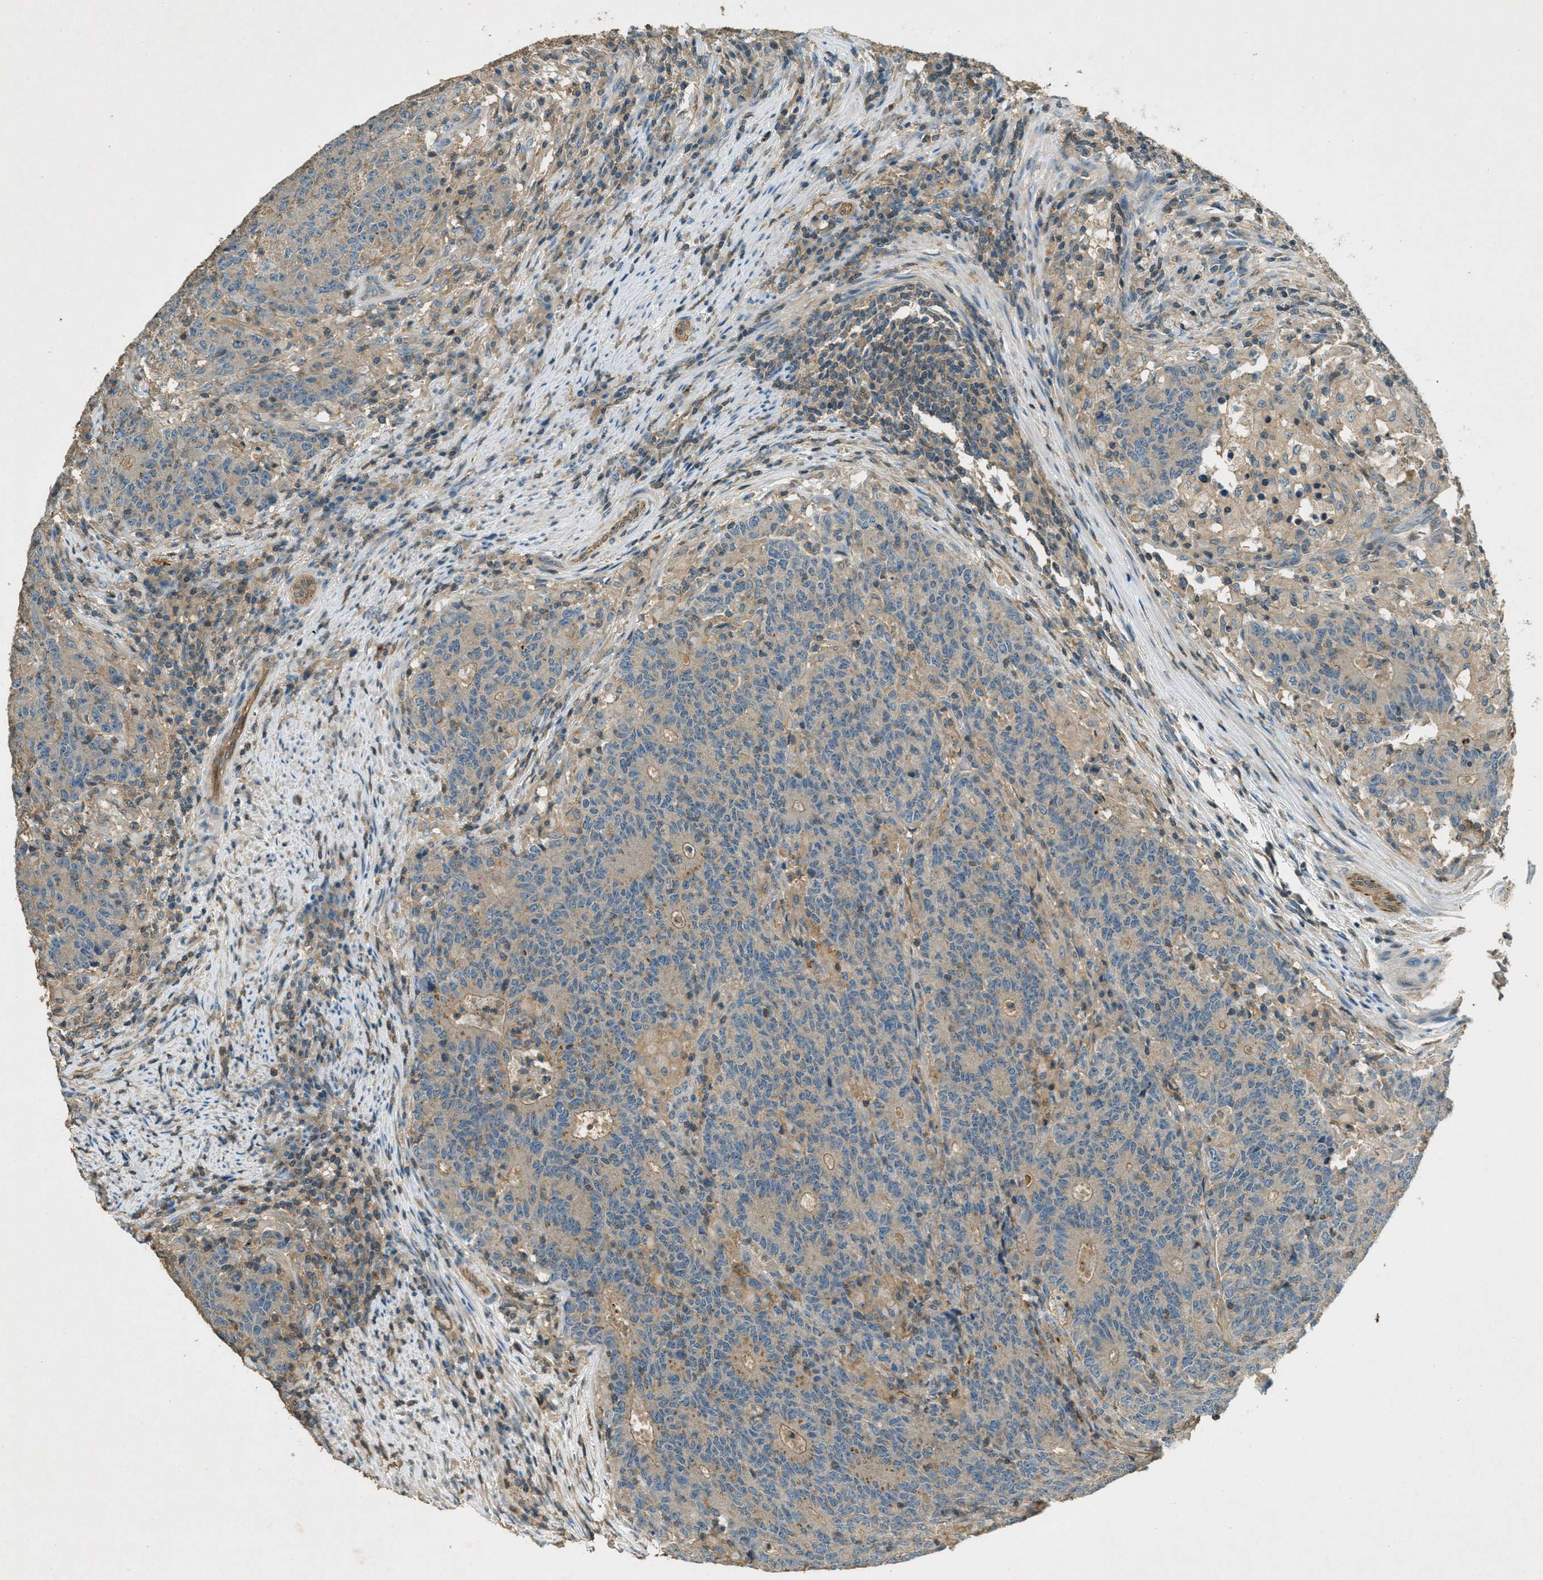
{"staining": {"intensity": "moderate", "quantity": "<25%", "location": "cytoplasmic/membranous"}, "tissue": "colorectal cancer", "cell_type": "Tumor cells", "image_type": "cancer", "snomed": [{"axis": "morphology", "description": "Normal tissue, NOS"}, {"axis": "morphology", "description": "Adenocarcinoma, NOS"}, {"axis": "topography", "description": "Colon"}], "caption": "High-power microscopy captured an immunohistochemistry (IHC) histopathology image of colorectal cancer, revealing moderate cytoplasmic/membranous expression in approximately <25% of tumor cells.", "gene": "NUDT4", "patient": {"sex": "female", "age": 75}}